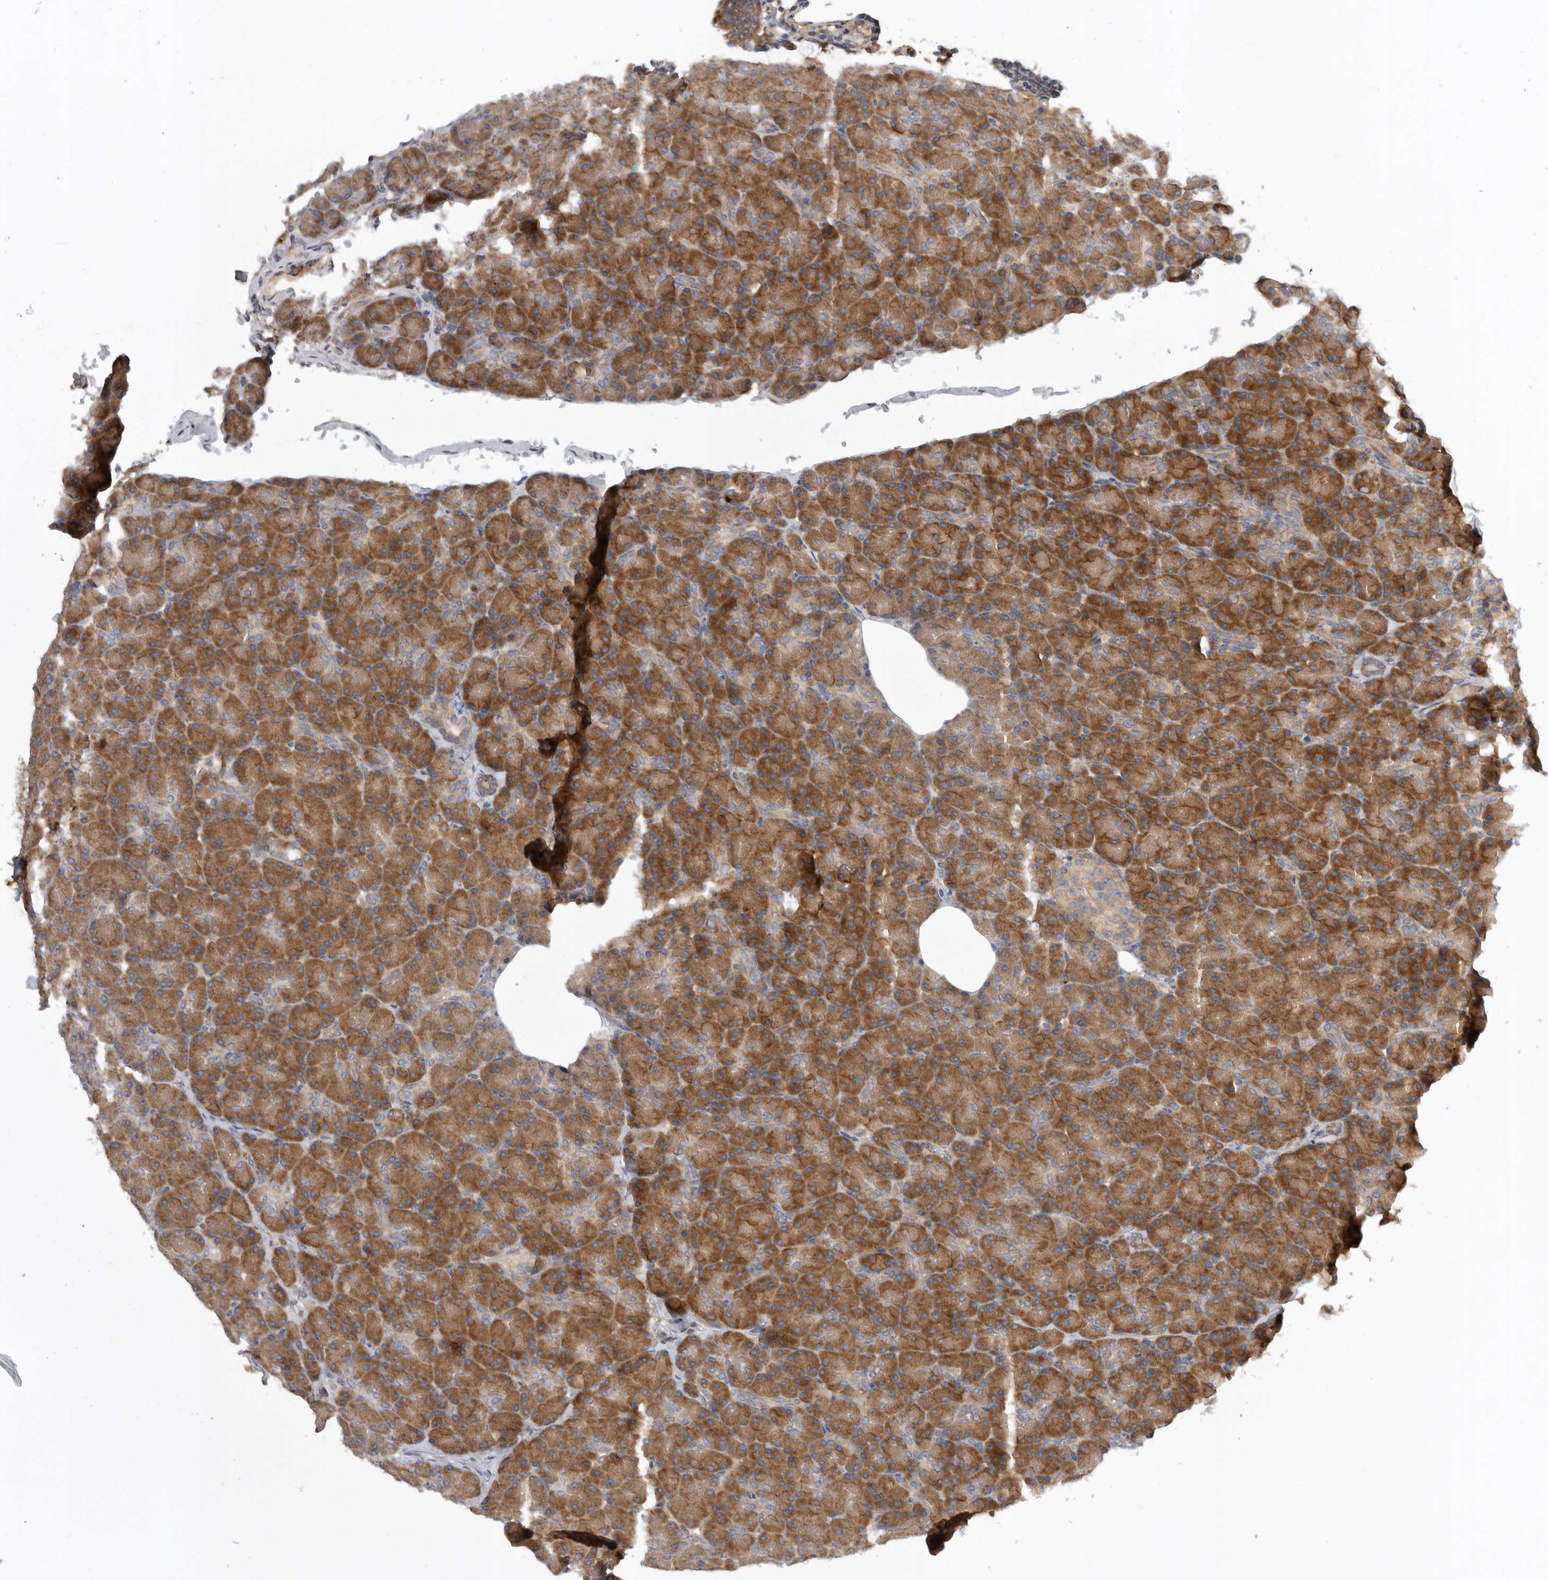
{"staining": {"intensity": "strong", "quantity": ">75%", "location": "cytoplasmic/membranous"}, "tissue": "pancreas", "cell_type": "Exocrine glandular cells", "image_type": "normal", "snomed": [{"axis": "morphology", "description": "Normal tissue, NOS"}, {"axis": "topography", "description": "Pancreas"}], "caption": "DAB (3,3'-diaminobenzidine) immunohistochemical staining of unremarkable human pancreas shows strong cytoplasmic/membranous protein positivity in about >75% of exocrine glandular cells. The protein is stained brown, and the nuclei are stained in blue (DAB (3,3'-diaminobenzidine) IHC with brightfield microscopy, high magnification).", "gene": "C1orf109", "patient": {"sex": "female", "age": 43}}